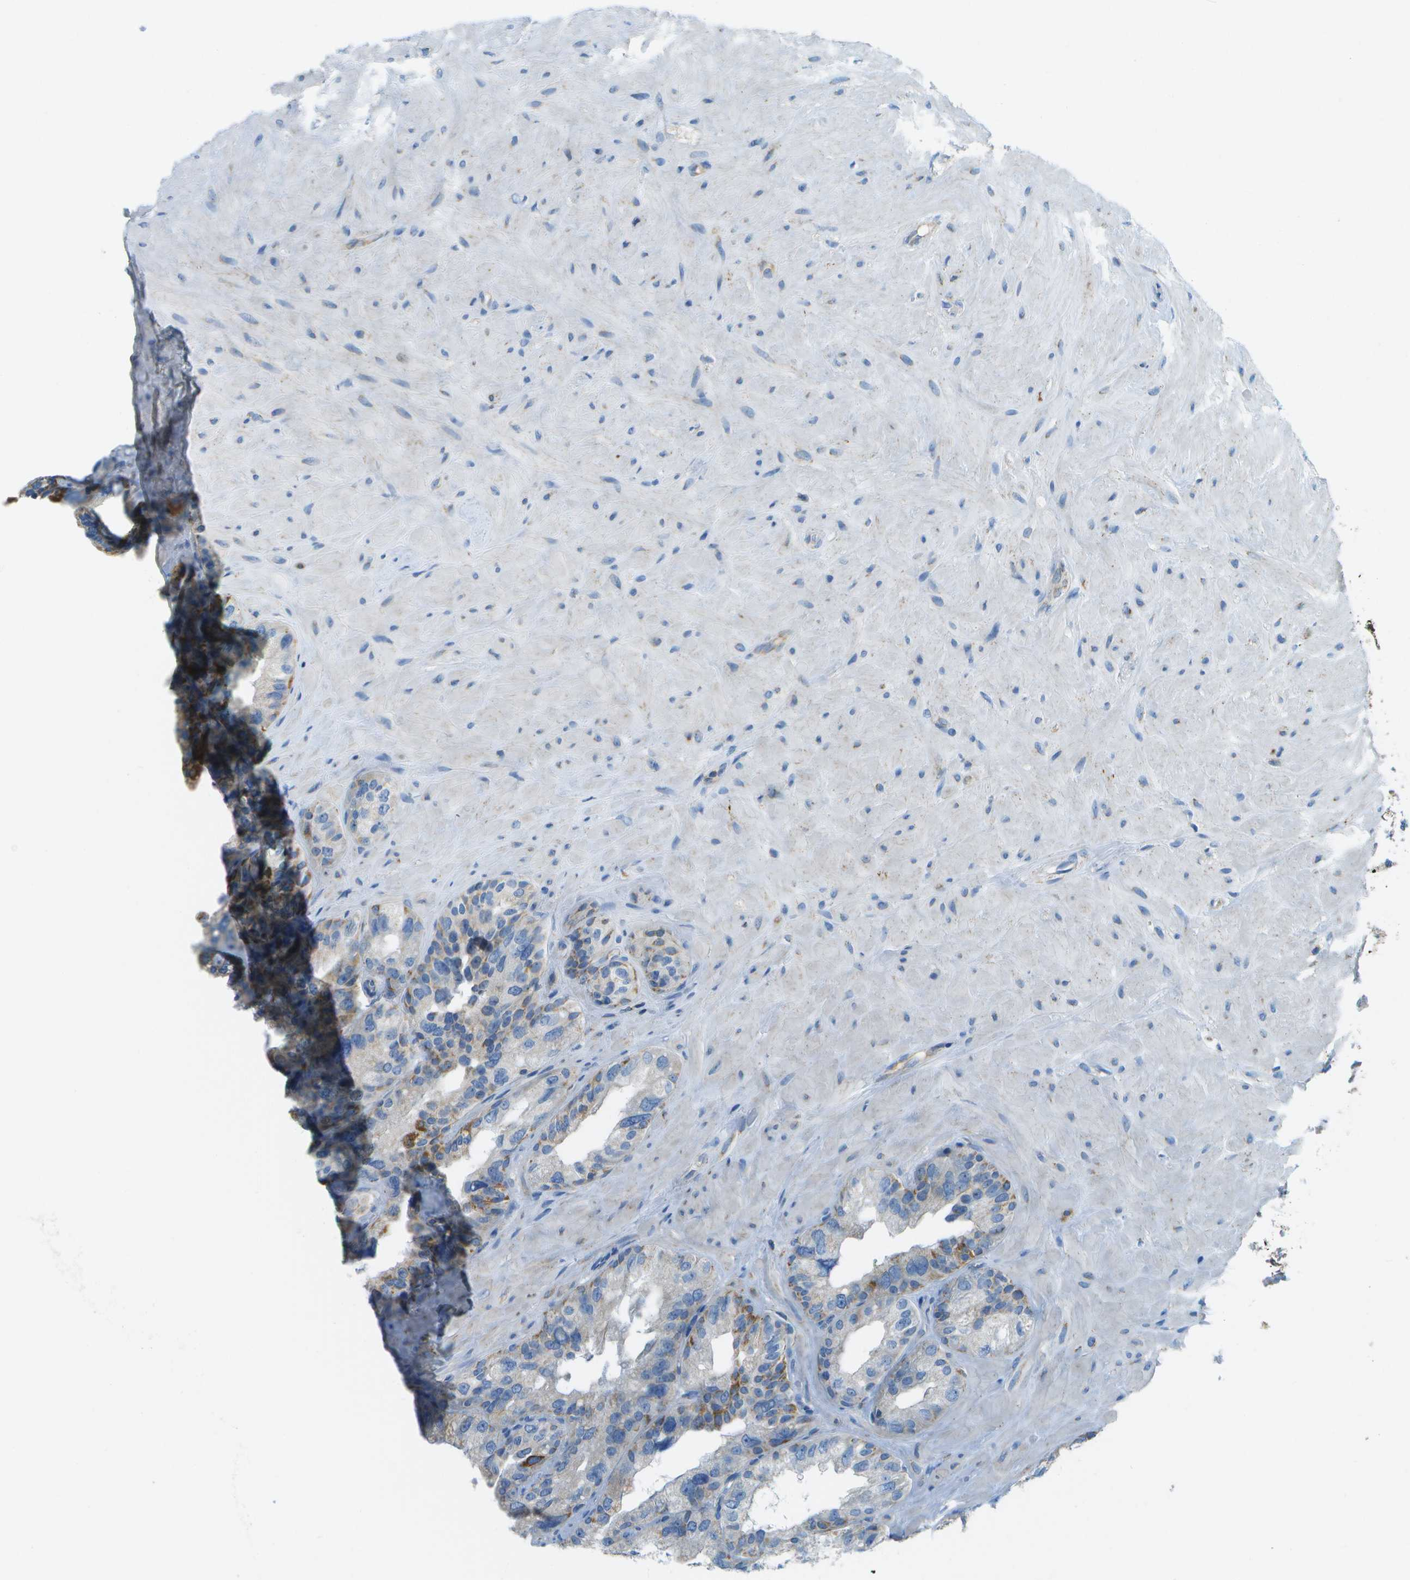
{"staining": {"intensity": "weak", "quantity": "<25%", "location": "cytoplasmic/membranous"}, "tissue": "seminal vesicle", "cell_type": "Glandular cells", "image_type": "normal", "snomed": [{"axis": "morphology", "description": "Normal tissue, NOS"}, {"axis": "topography", "description": "Seminal veicle"}], "caption": "Normal seminal vesicle was stained to show a protein in brown. There is no significant expression in glandular cells. Brightfield microscopy of IHC stained with DAB (3,3'-diaminobenzidine) (brown) and hematoxylin (blue), captured at high magnification.", "gene": "PTGIS", "patient": {"sex": "male", "age": 68}}